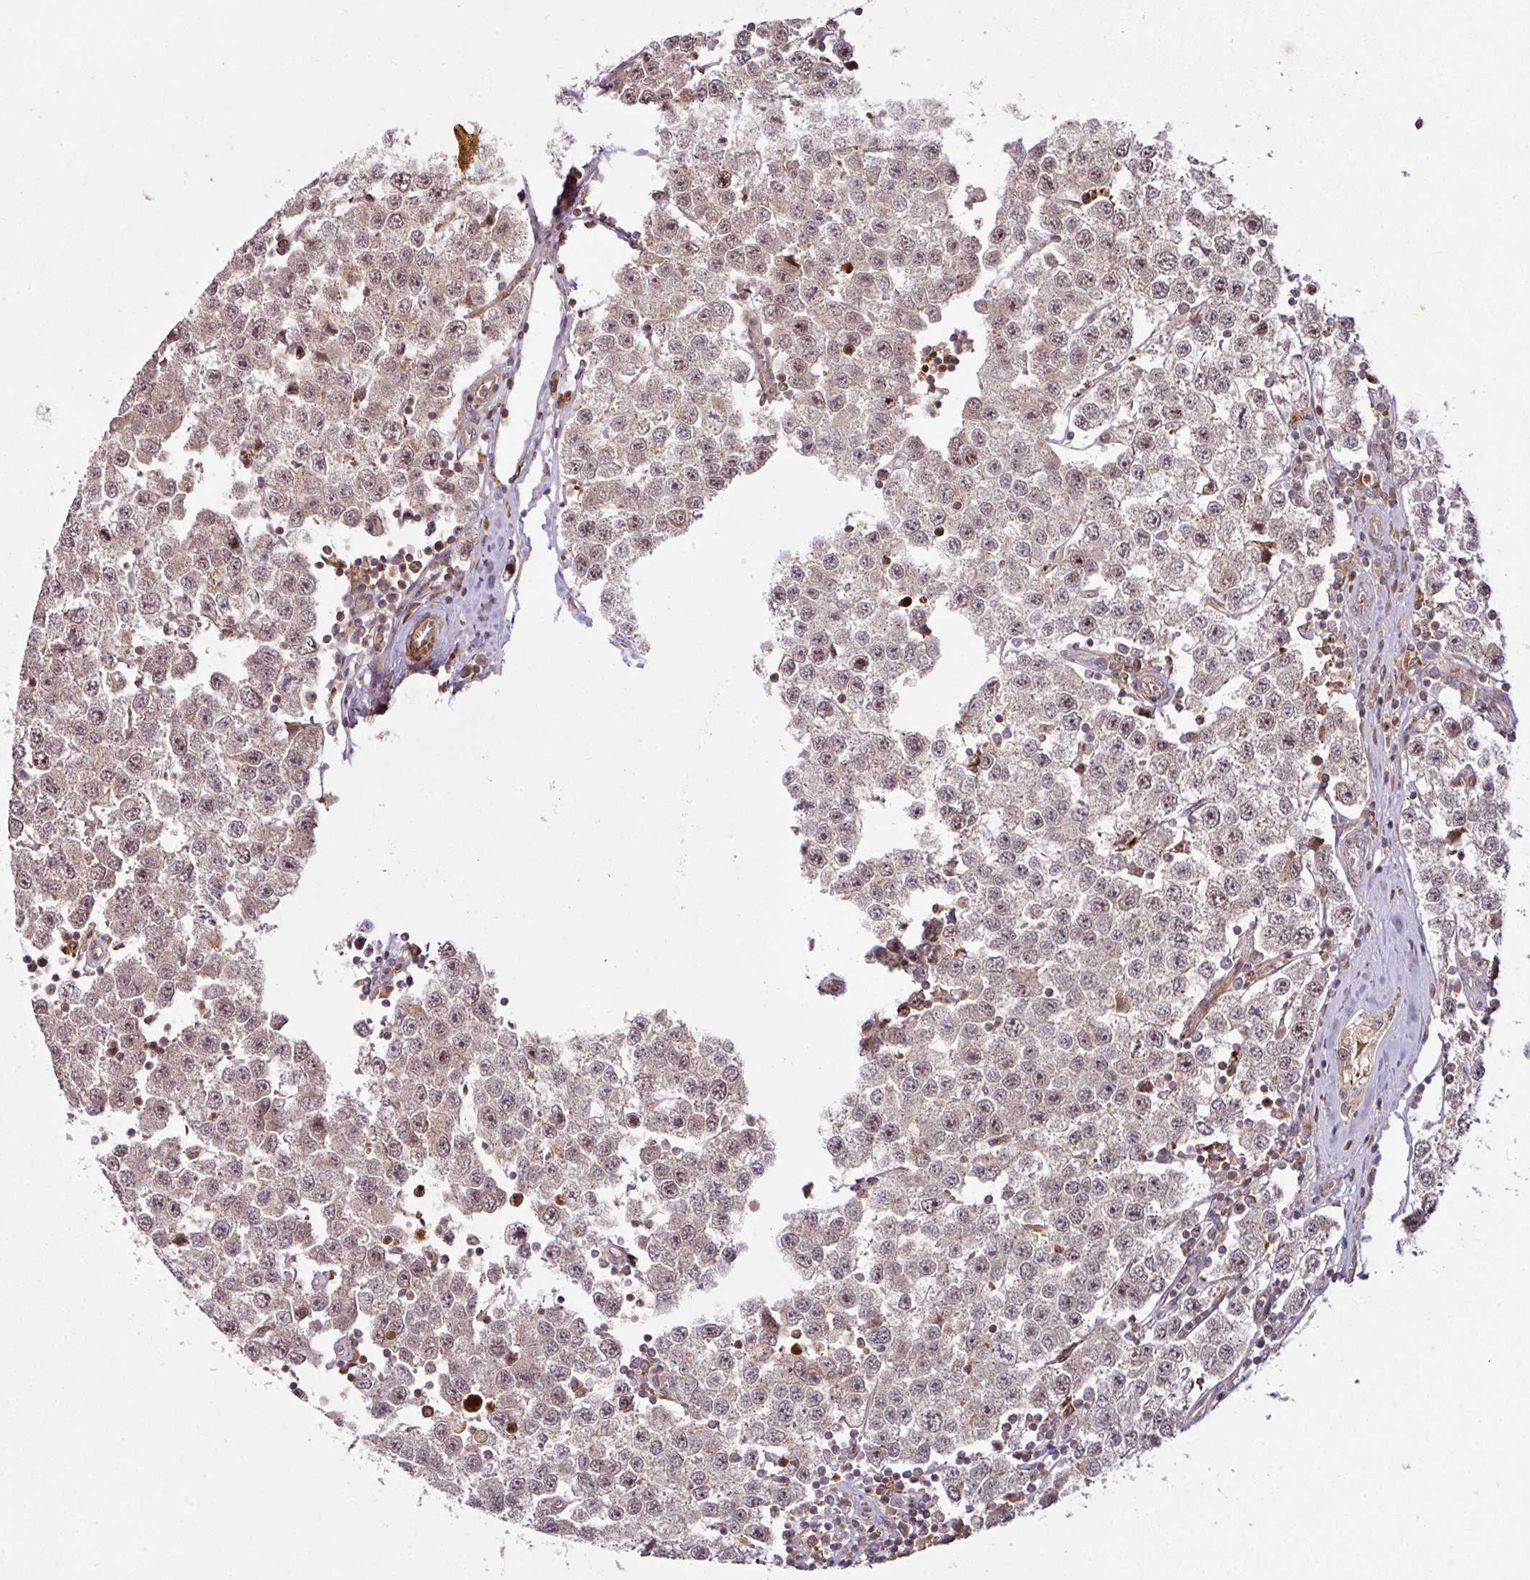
{"staining": {"intensity": "weak", "quantity": "<25%", "location": "nuclear"}, "tissue": "testis cancer", "cell_type": "Tumor cells", "image_type": "cancer", "snomed": [{"axis": "morphology", "description": "Seminoma, NOS"}, {"axis": "topography", "description": "Testis"}], "caption": "High magnification brightfield microscopy of testis cancer stained with DAB (brown) and counterstained with hematoxylin (blue): tumor cells show no significant staining. (Stains: DAB (3,3'-diaminobenzidine) immunohistochemistry with hematoxylin counter stain, Microscopy: brightfield microscopy at high magnification).", "gene": "ATAT1", "patient": {"sex": "male", "age": 34}}